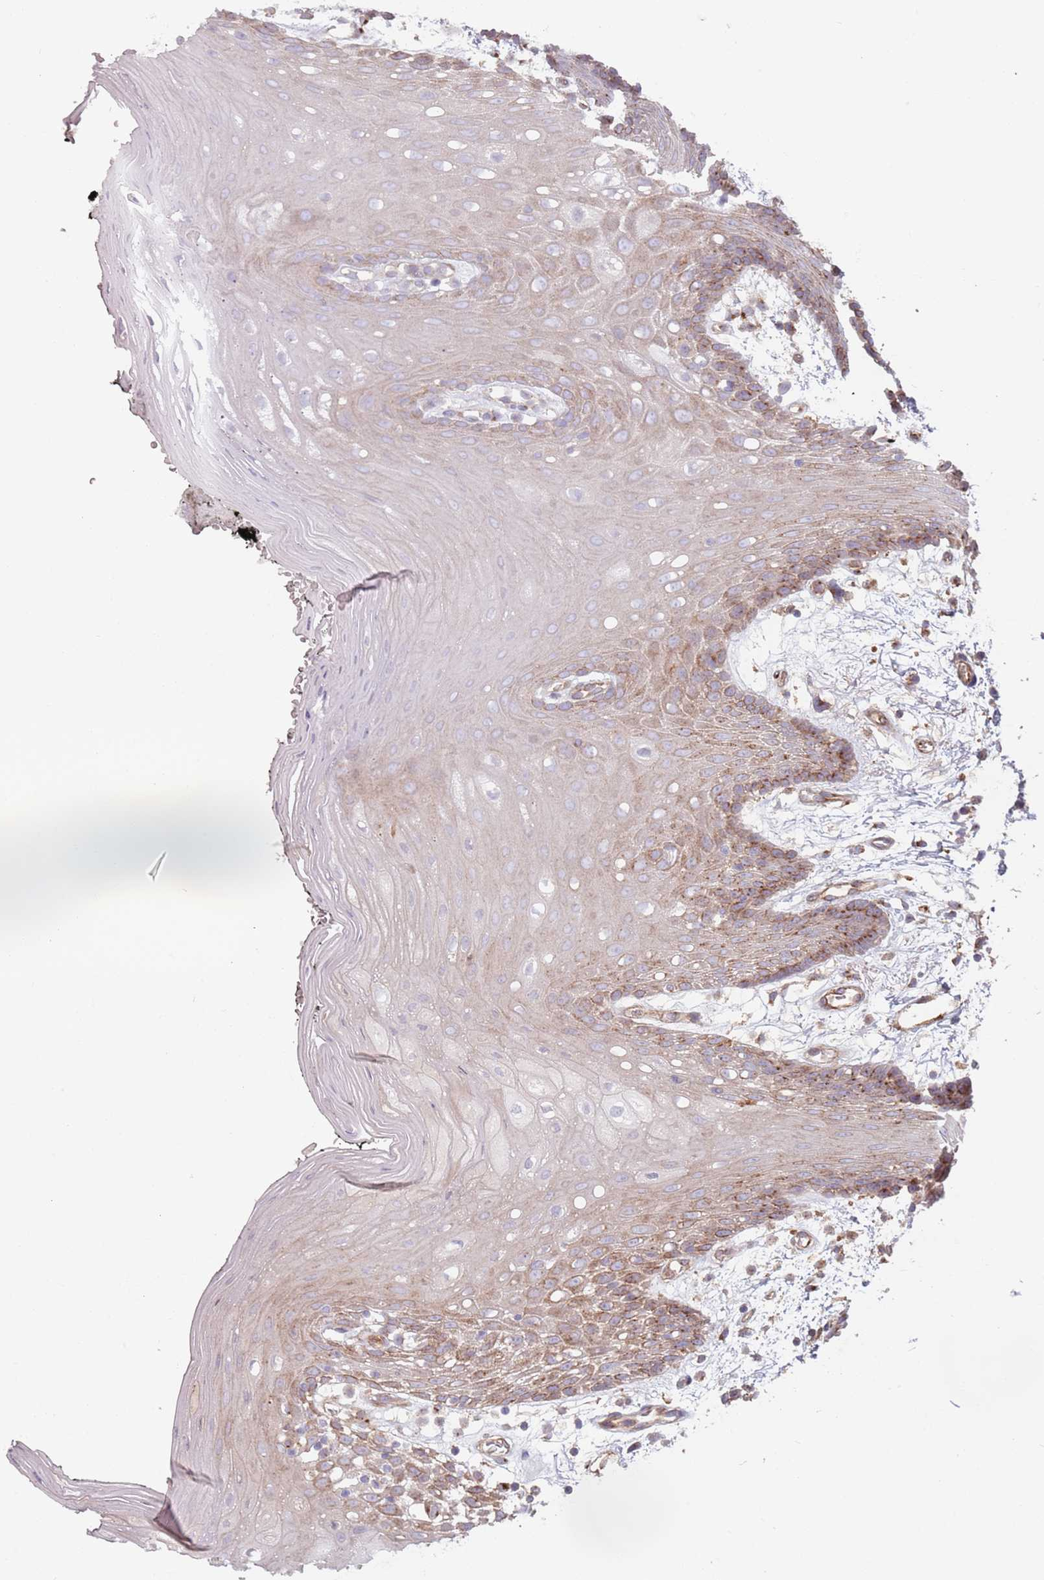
{"staining": {"intensity": "moderate", "quantity": "<25%", "location": "cytoplasmic/membranous"}, "tissue": "oral mucosa", "cell_type": "Squamous epithelial cells", "image_type": "normal", "snomed": [{"axis": "morphology", "description": "Normal tissue, NOS"}, {"axis": "topography", "description": "Oral tissue"}, {"axis": "topography", "description": "Tounge, NOS"}], "caption": "Benign oral mucosa reveals moderate cytoplasmic/membranous staining in approximately <25% of squamous epithelial cells, visualized by immunohistochemistry.", "gene": "TPD52L2", "patient": {"sex": "female", "age": 59}}